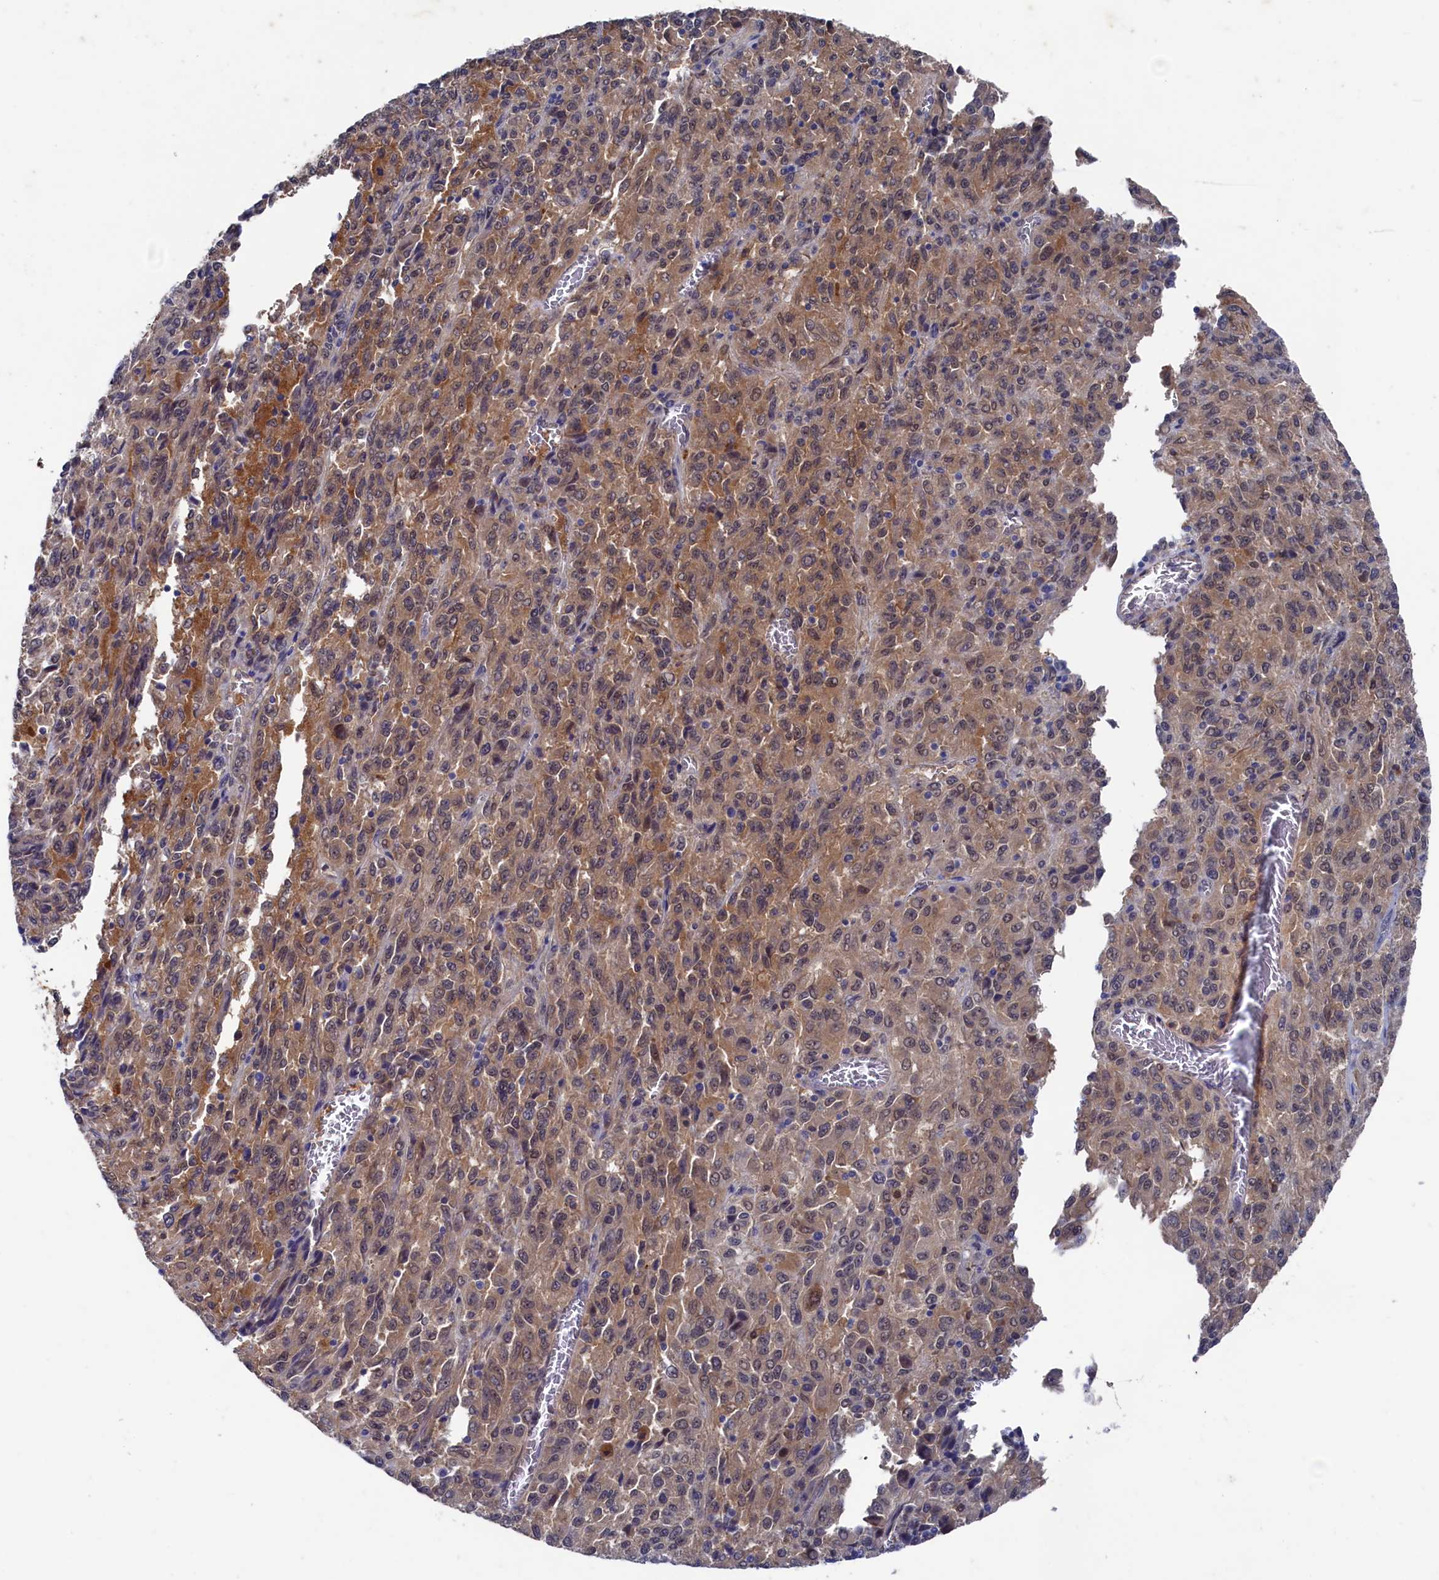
{"staining": {"intensity": "moderate", "quantity": ">75%", "location": "cytoplasmic/membranous,nuclear"}, "tissue": "melanoma", "cell_type": "Tumor cells", "image_type": "cancer", "snomed": [{"axis": "morphology", "description": "Malignant melanoma, Metastatic site"}, {"axis": "topography", "description": "Lung"}], "caption": "Immunohistochemistry image of neoplastic tissue: malignant melanoma (metastatic site) stained using immunohistochemistry shows medium levels of moderate protein expression localized specifically in the cytoplasmic/membranous and nuclear of tumor cells, appearing as a cytoplasmic/membranous and nuclear brown color.", "gene": "RNH1", "patient": {"sex": "male", "age": 64}}